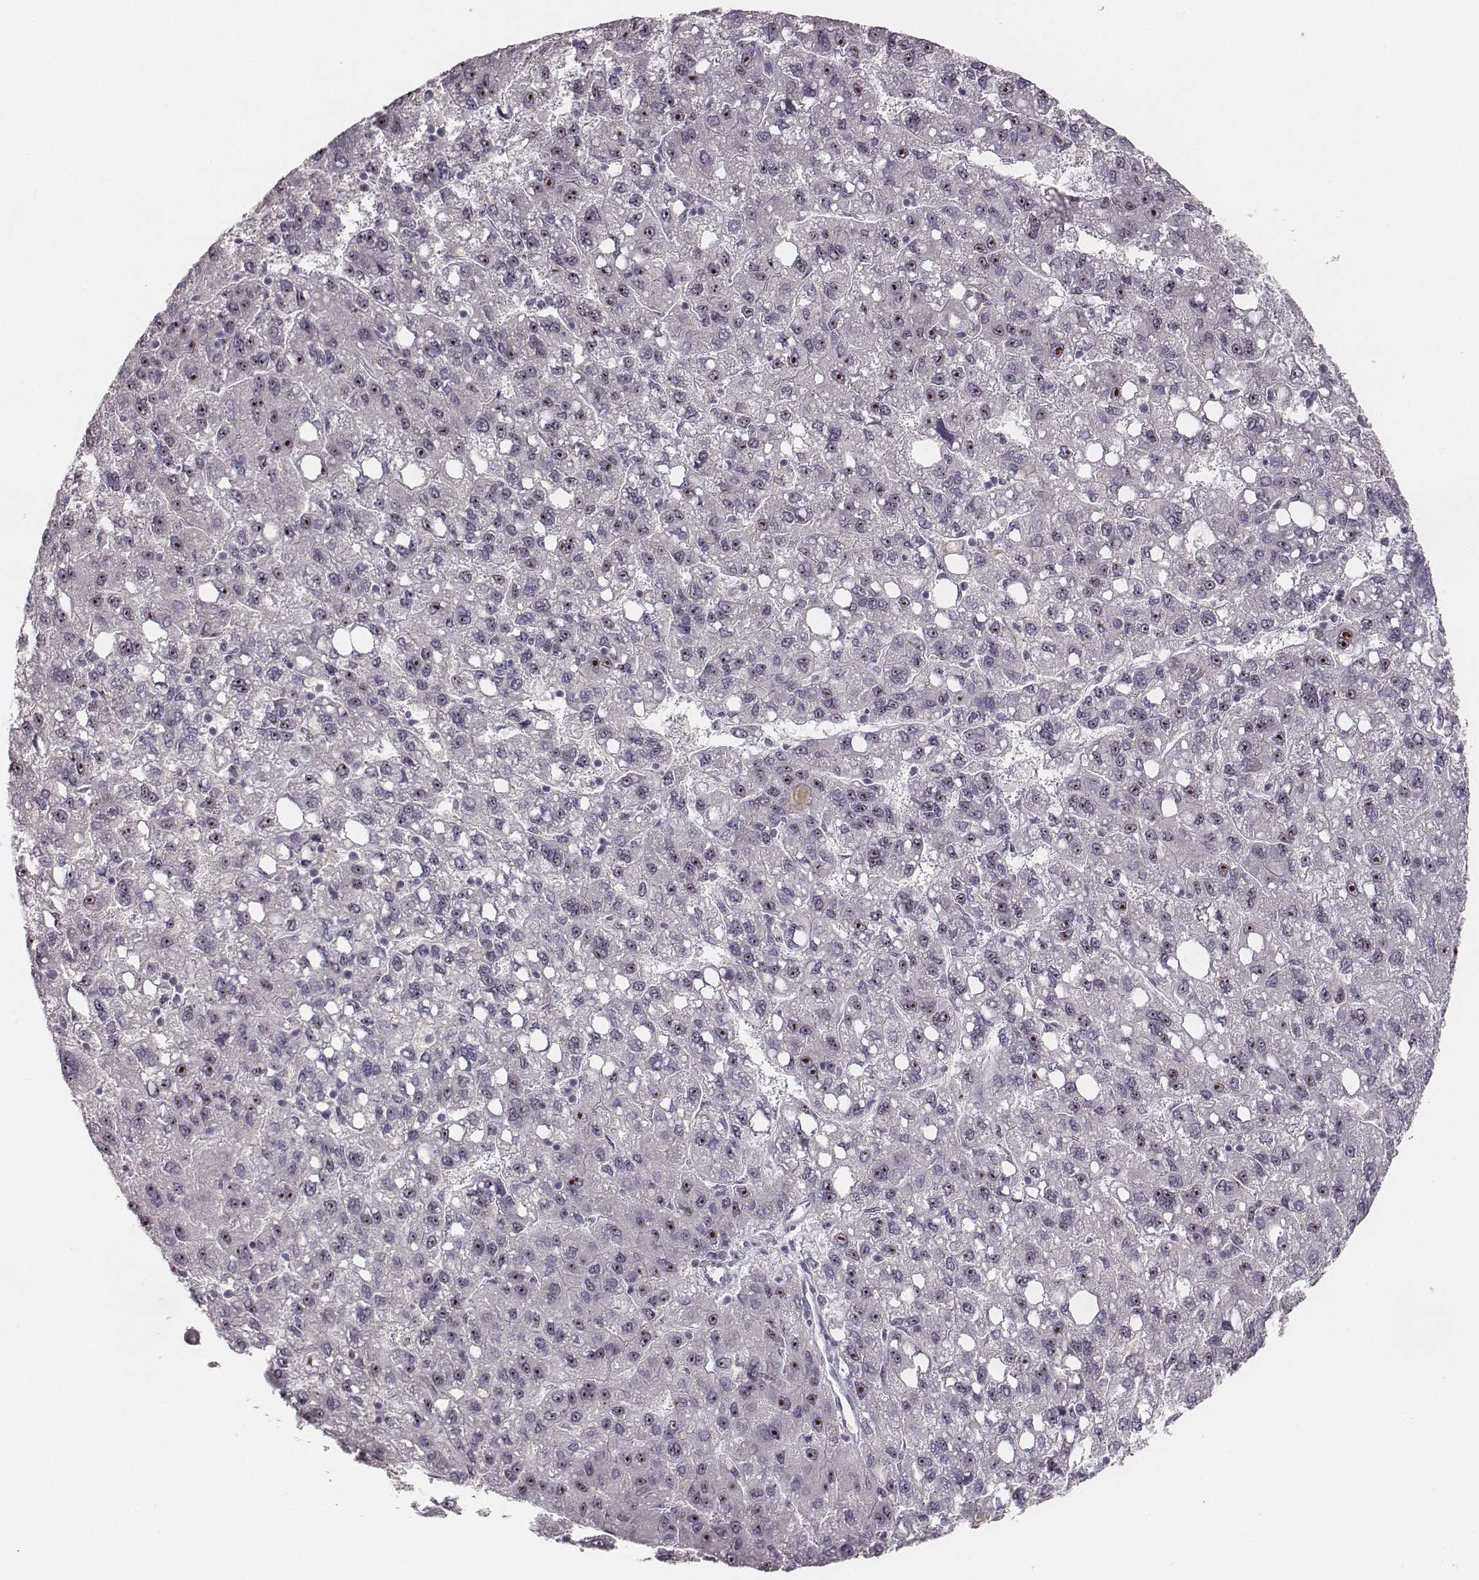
{"staining": {"intensity": "strong", "quantity": "<25%", "location": "nuclear"}, "tissue": "liver cancer", "cell_type": "Tumor cells", "image_type": "cancer", "snomed": [{"axis": "morphology", "description": "Carcinoma, Hepatocellular, NOS"}, {"axis": "topography", "description": "Liver"}], "caption": "Immunohistochemical staining of liver hepatocellular carcinoma exhibits medium levels of strong nuclear expression in approximately <25% of tumor cells. (brown staining indicates protein expression, while blue staining denotes nuclei).", "gene": "NIFK", "patient": {"sex": "female", "age": 82}}